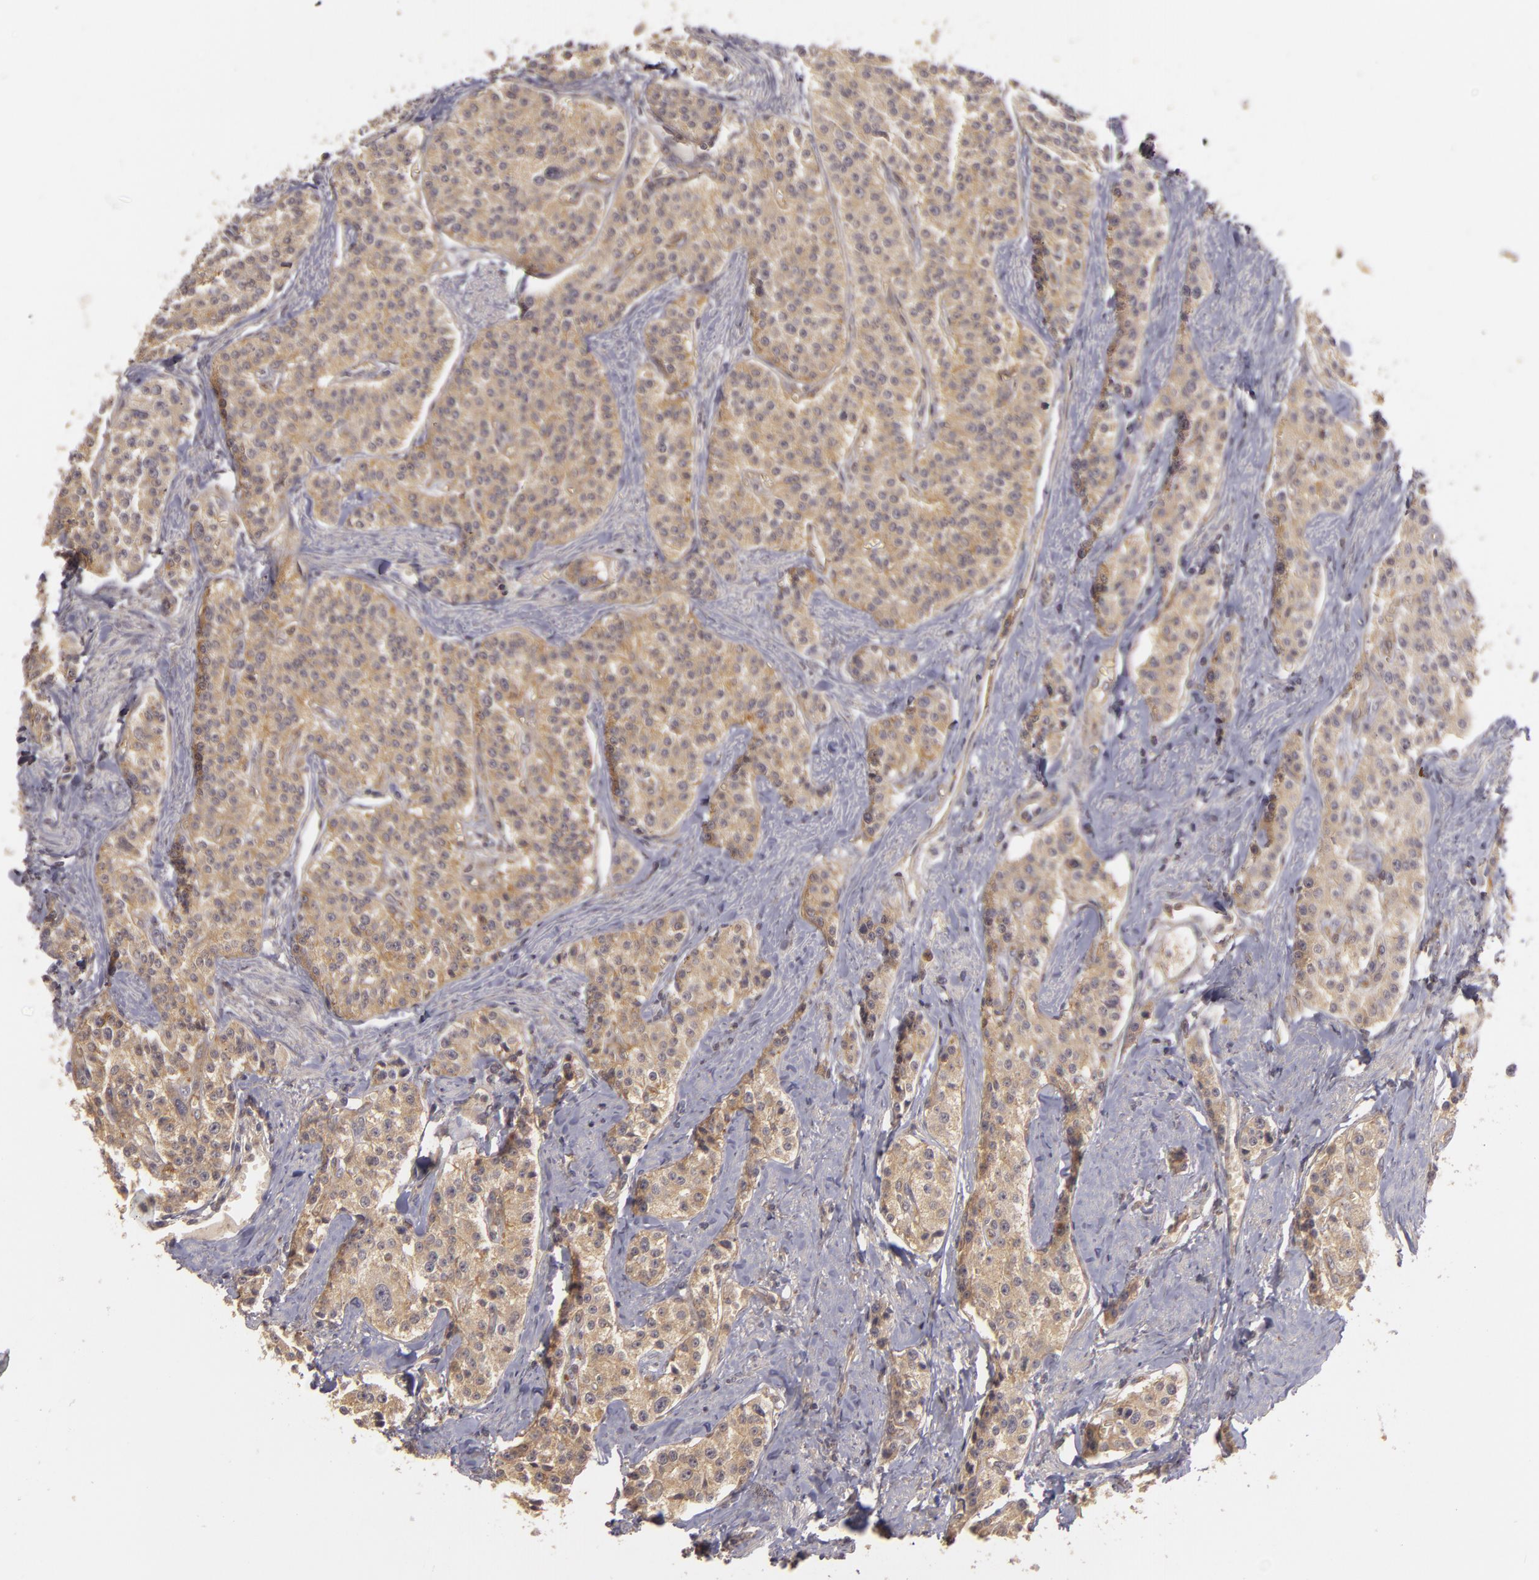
{"staining": {"intensity": "weak", "quantity": ">75%", "location": "cytoplasmic/membranous"}, "tissue": "carcinoid", "cell_type": "Tumor cells", "image_type": "cancer", "snomed": [{"axis": "morphology", "description": "Carcinoid, malignant, NOS"}, {"axis": "topography", "description": "Stomach"}], "caption": "This photomicrograph displays malignant carcinoid stained with IHC to label a protein in brown. The cytoplasmic/membranous of tumor cells show weak positivity for the protein. Nuclei are counter-stained blue.", "gene": "HRAS", "patient": {"sex": "female", "age": 76}}